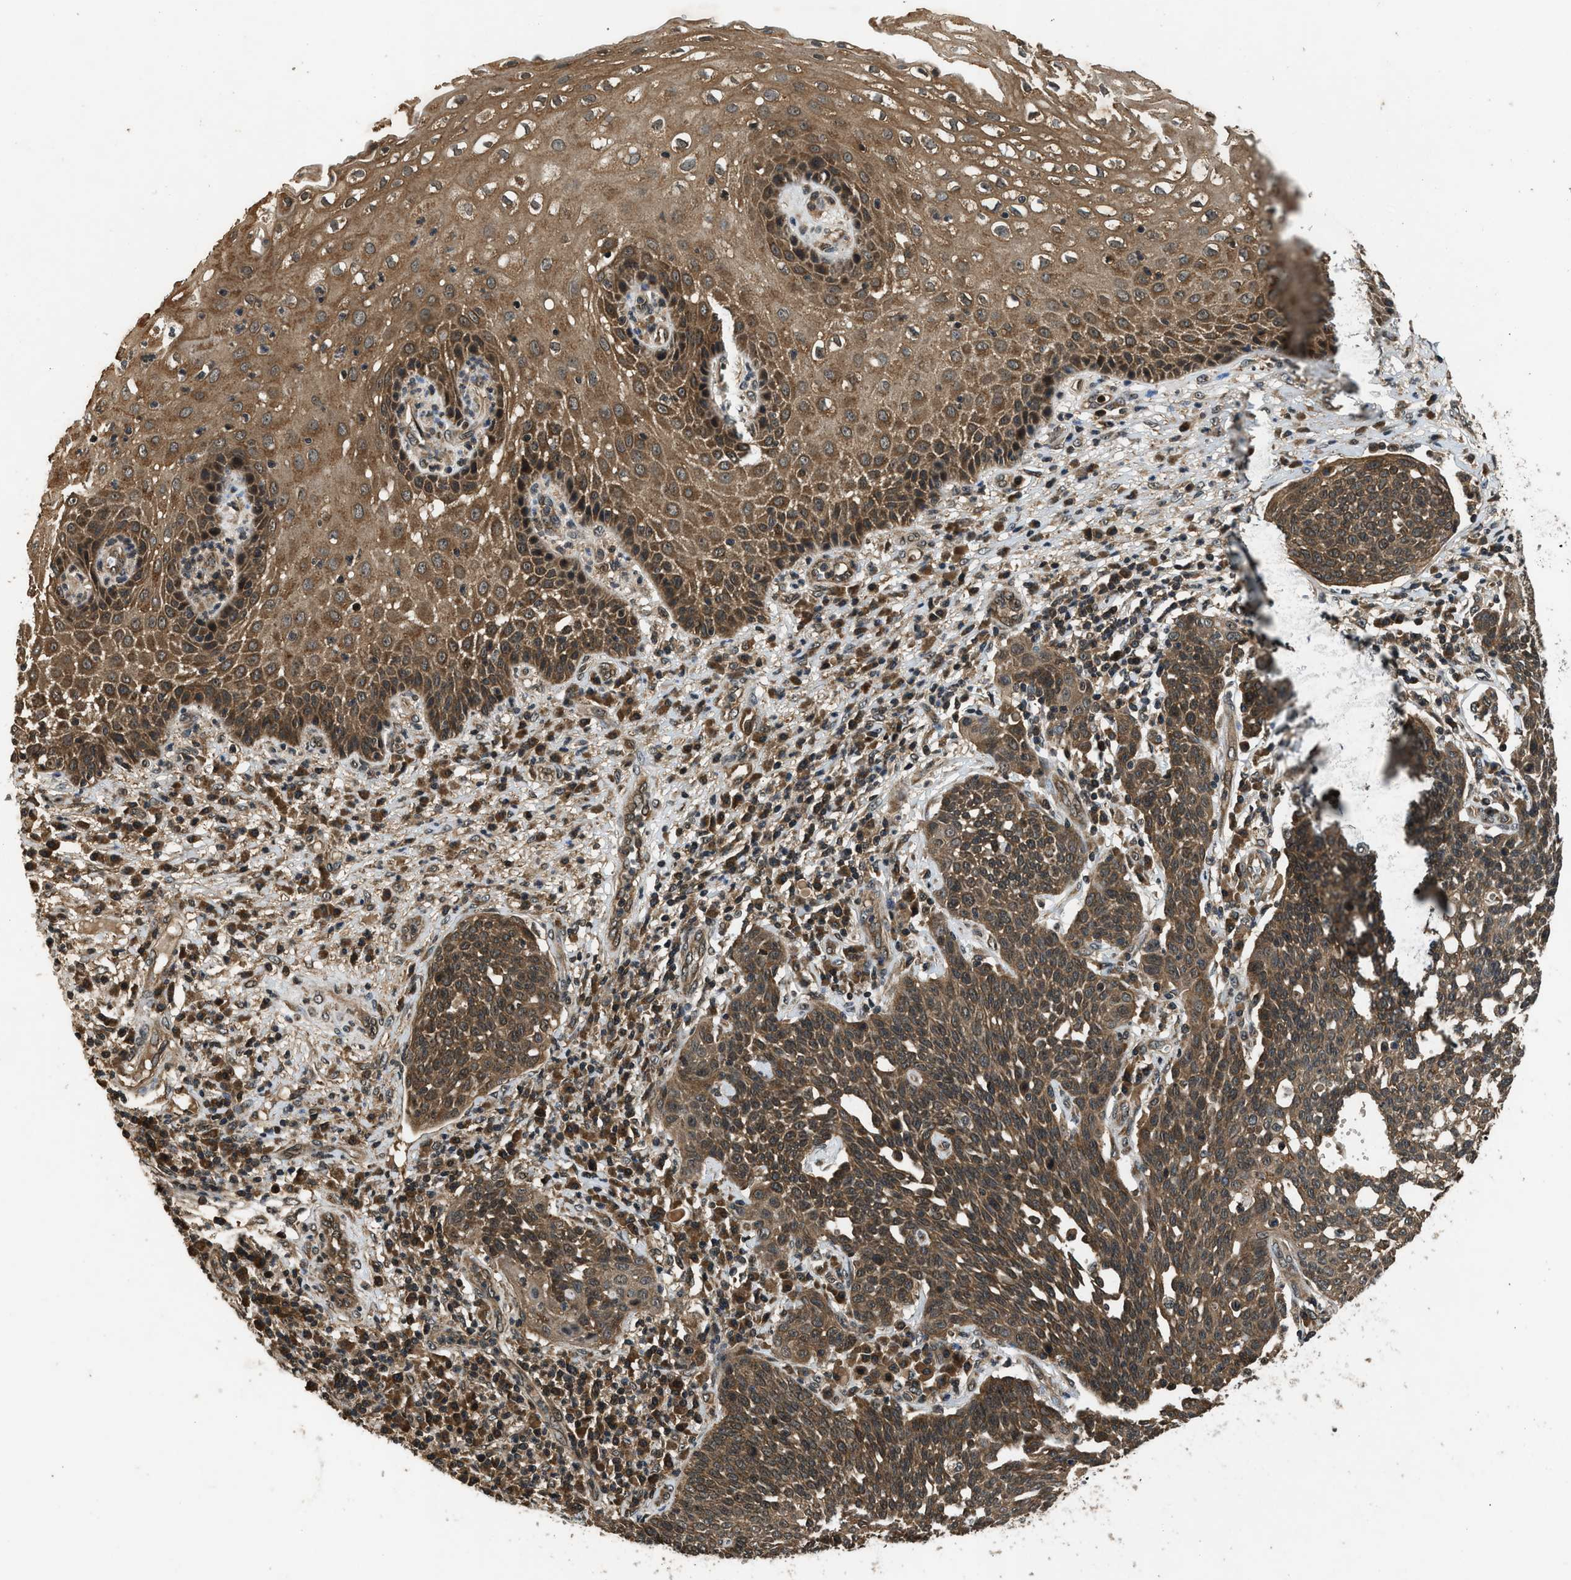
{"staining": {"intensity": "moderate", "quantity": ">75%", "location": "cytoplasmic/membranous"}, "tissue": "cervical cancer", "cell_type": "Tumor cells", "image_type": "cancer", "snomed": [{"axis": "morphology", "description": "Squamous cell carcinoma, NOS"}, {"axis": "topography", "description": "Cervix"}], "caption": "An image of human cervical cancer (squamous cell carcinoma) stained for a protein reveals moderate cytoplasmic/membranous brown staining in tumor cells.", "gene": "RPS6KB1", "patient": {"sex": "female", "age": 34}}